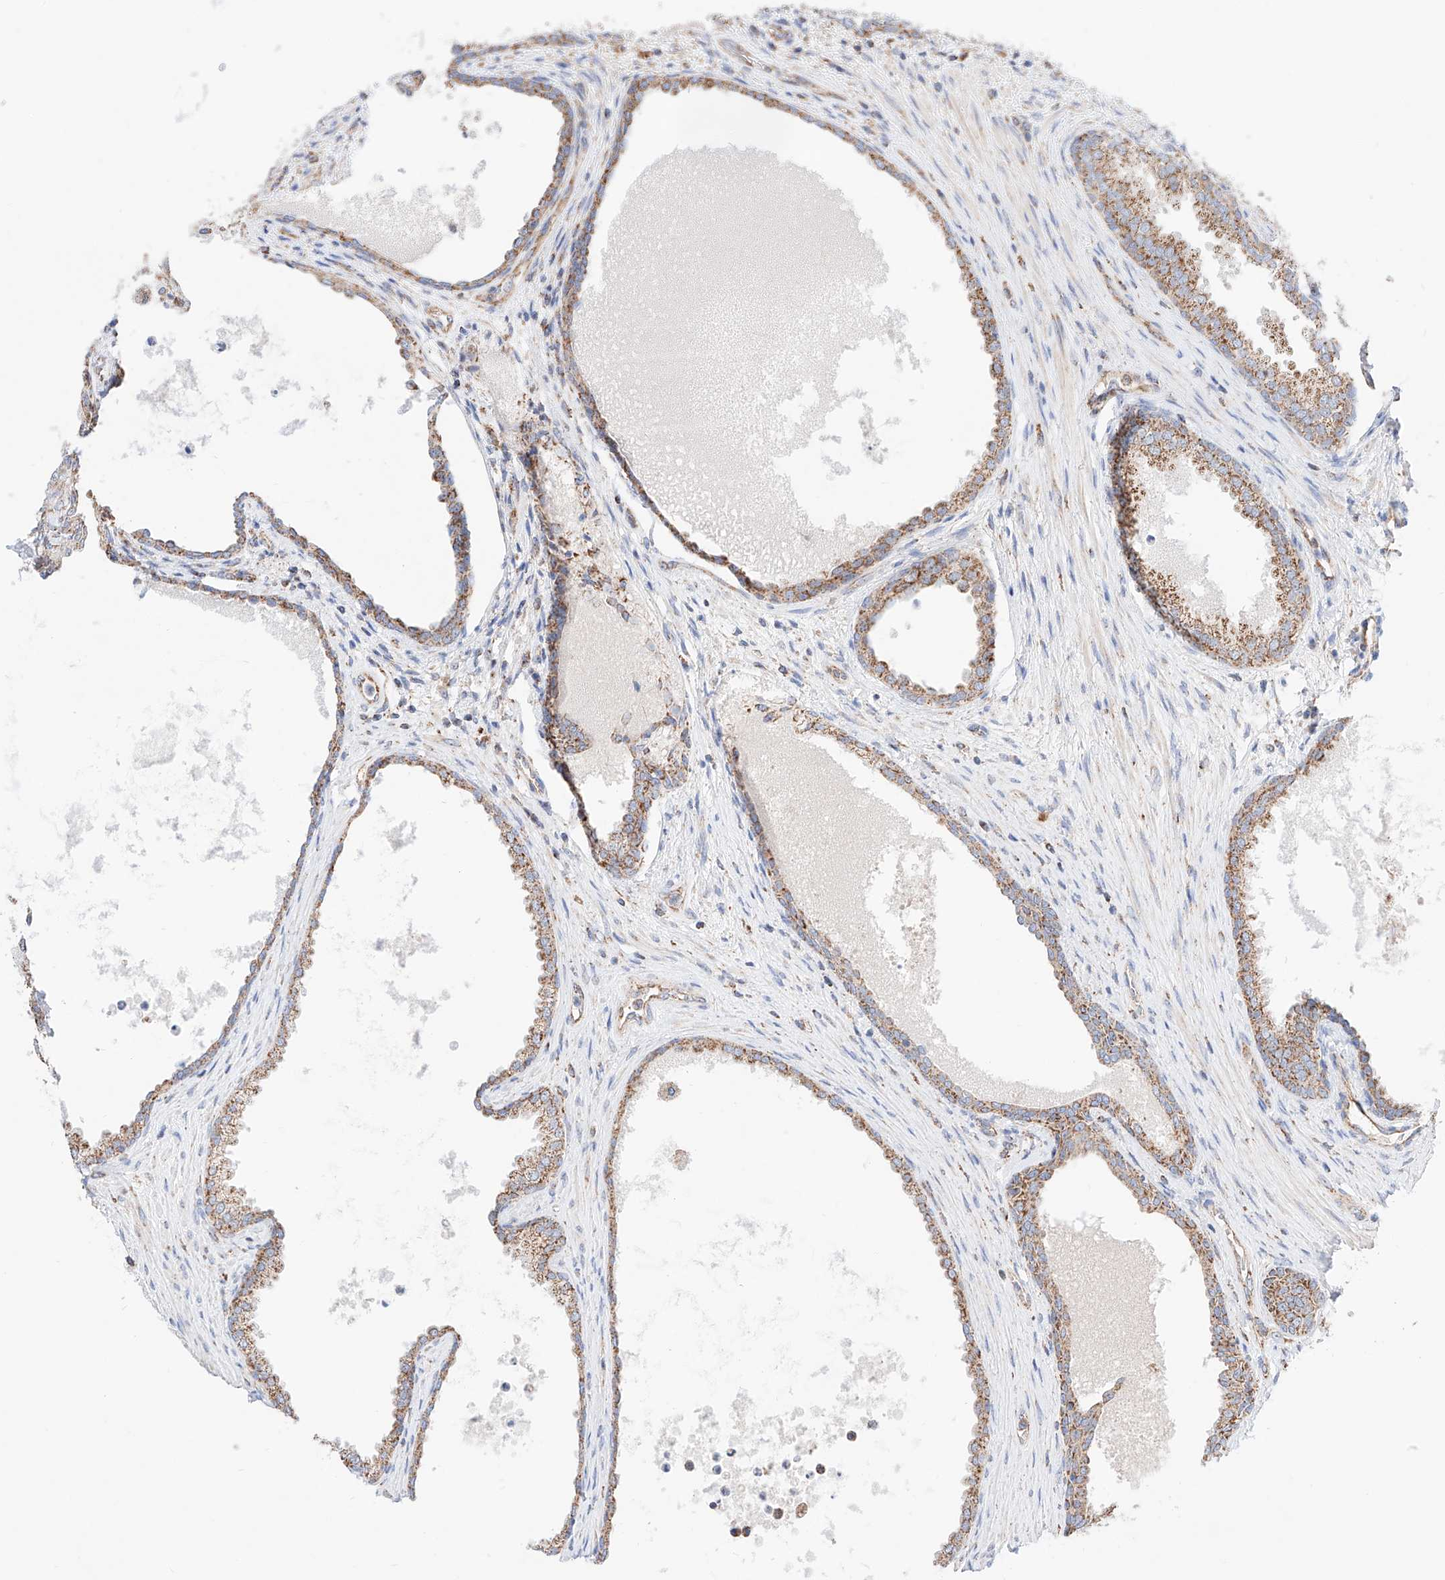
{"staining": {"intensity": "moderate", "quantity": ">75%", "location": "cytoplasmic/membranous"}, "tissue": "prostate", "cell_type": "Glandular cells", "image_type": "normal", "snomed": [{"axis": "morphology", "description": "Normal tissue, NOS"}, {"axis": "topography", "description": "Prostate"}], "caption": "Normal prostate demonstrates moderate cytoplasmic/membranous staining in approximately >75% of glandular cells.", "gene": "KTI12", "patient": {"sex": "male", "age": 76}}